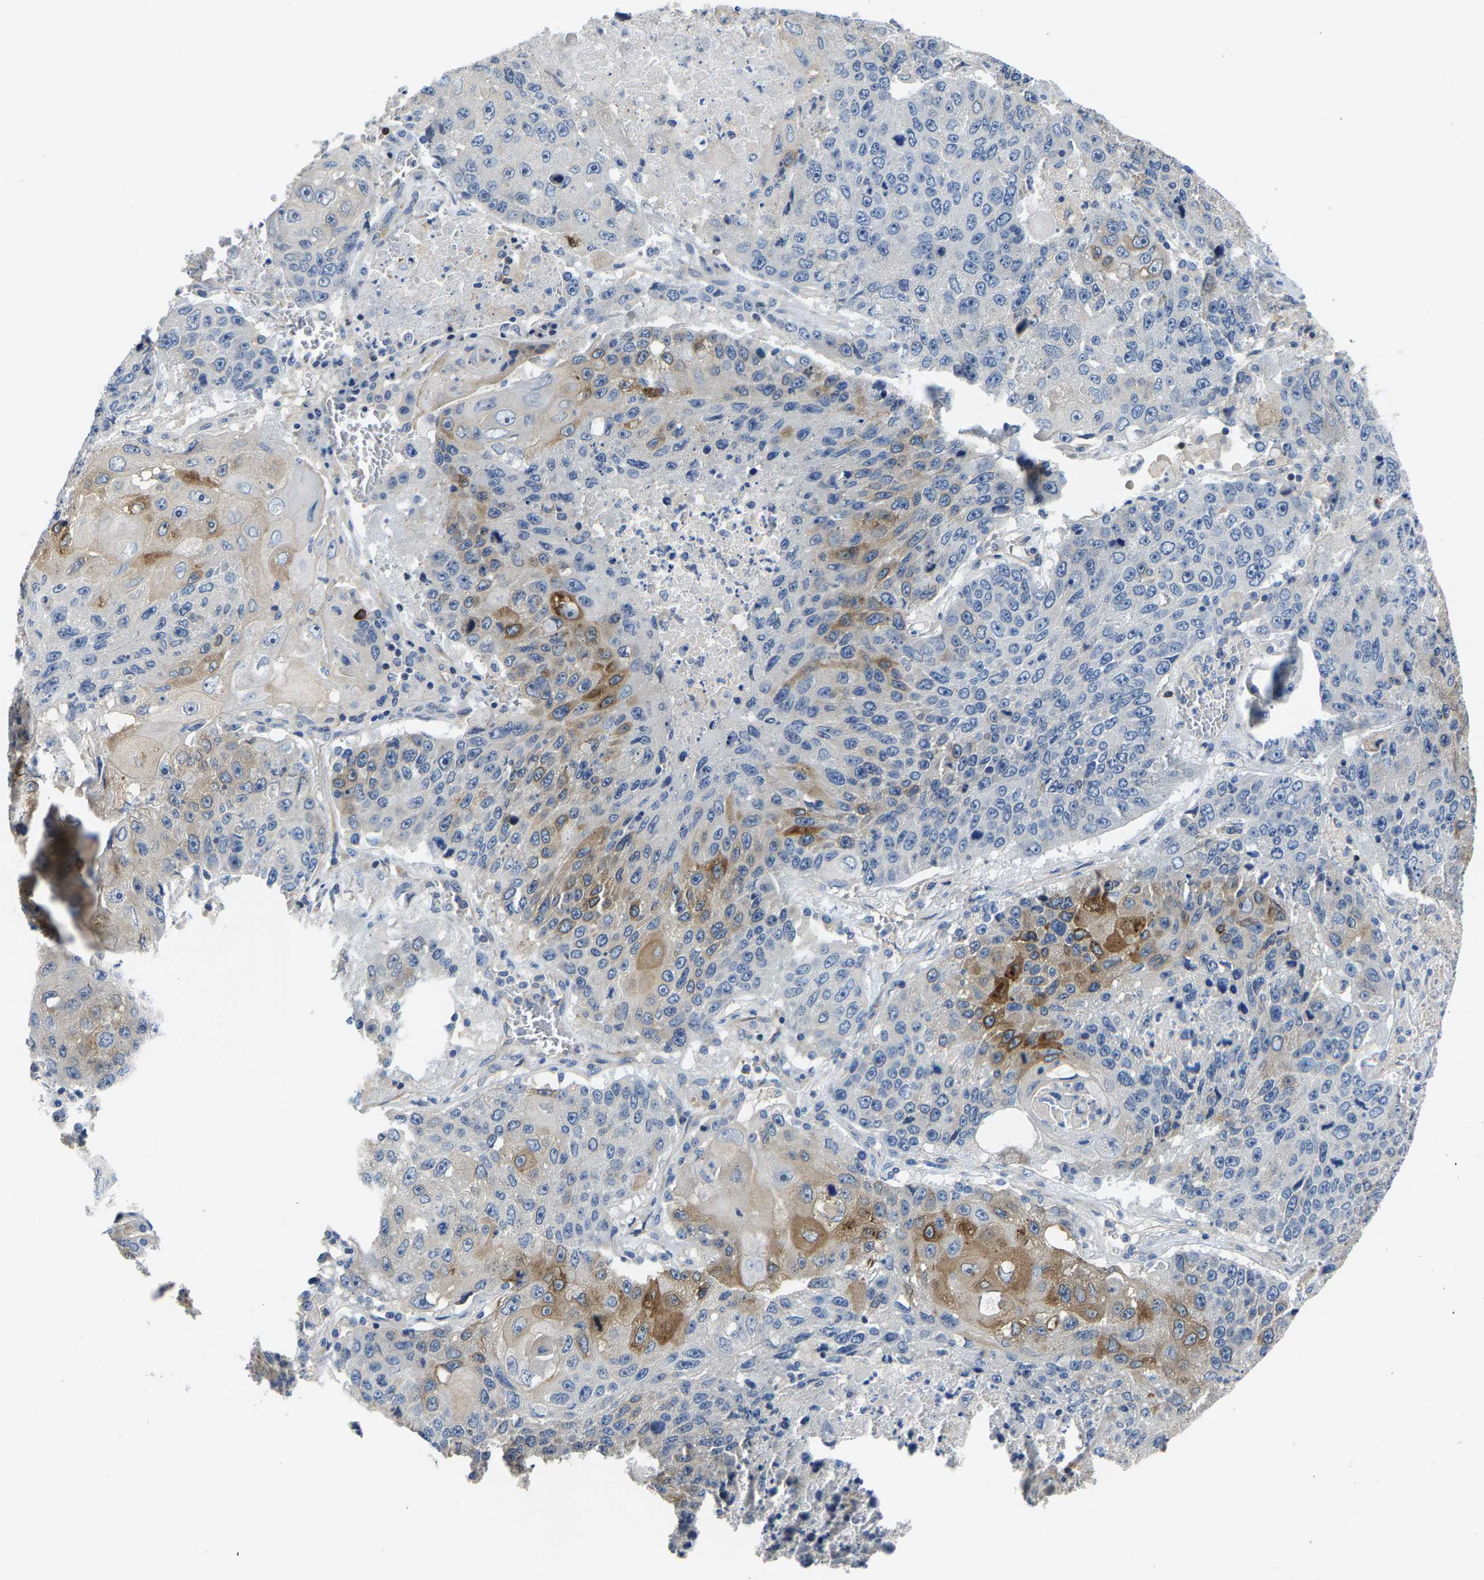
{"staining": {"intensity": "moderate", "quantity": "<25%", "location": "cytoplasmic/membranous"}, "tissue": "lung cancer", "cell_type": "Tumor cells", "image_type": "cancer", "snomed": [{"axis": "morphology", "description": "Squamous cell carcinoma, NOS"}, {"axis": "topography", "description": "Lung"}], "caption": "The image displays a brown stain indicating the presence of a protein in the cytoplasmic/membranous of tumor cells in squamous cell carcinoma (lung).", "gene": "AGBL3", "patient": {"sex": "male", "age": 61}}